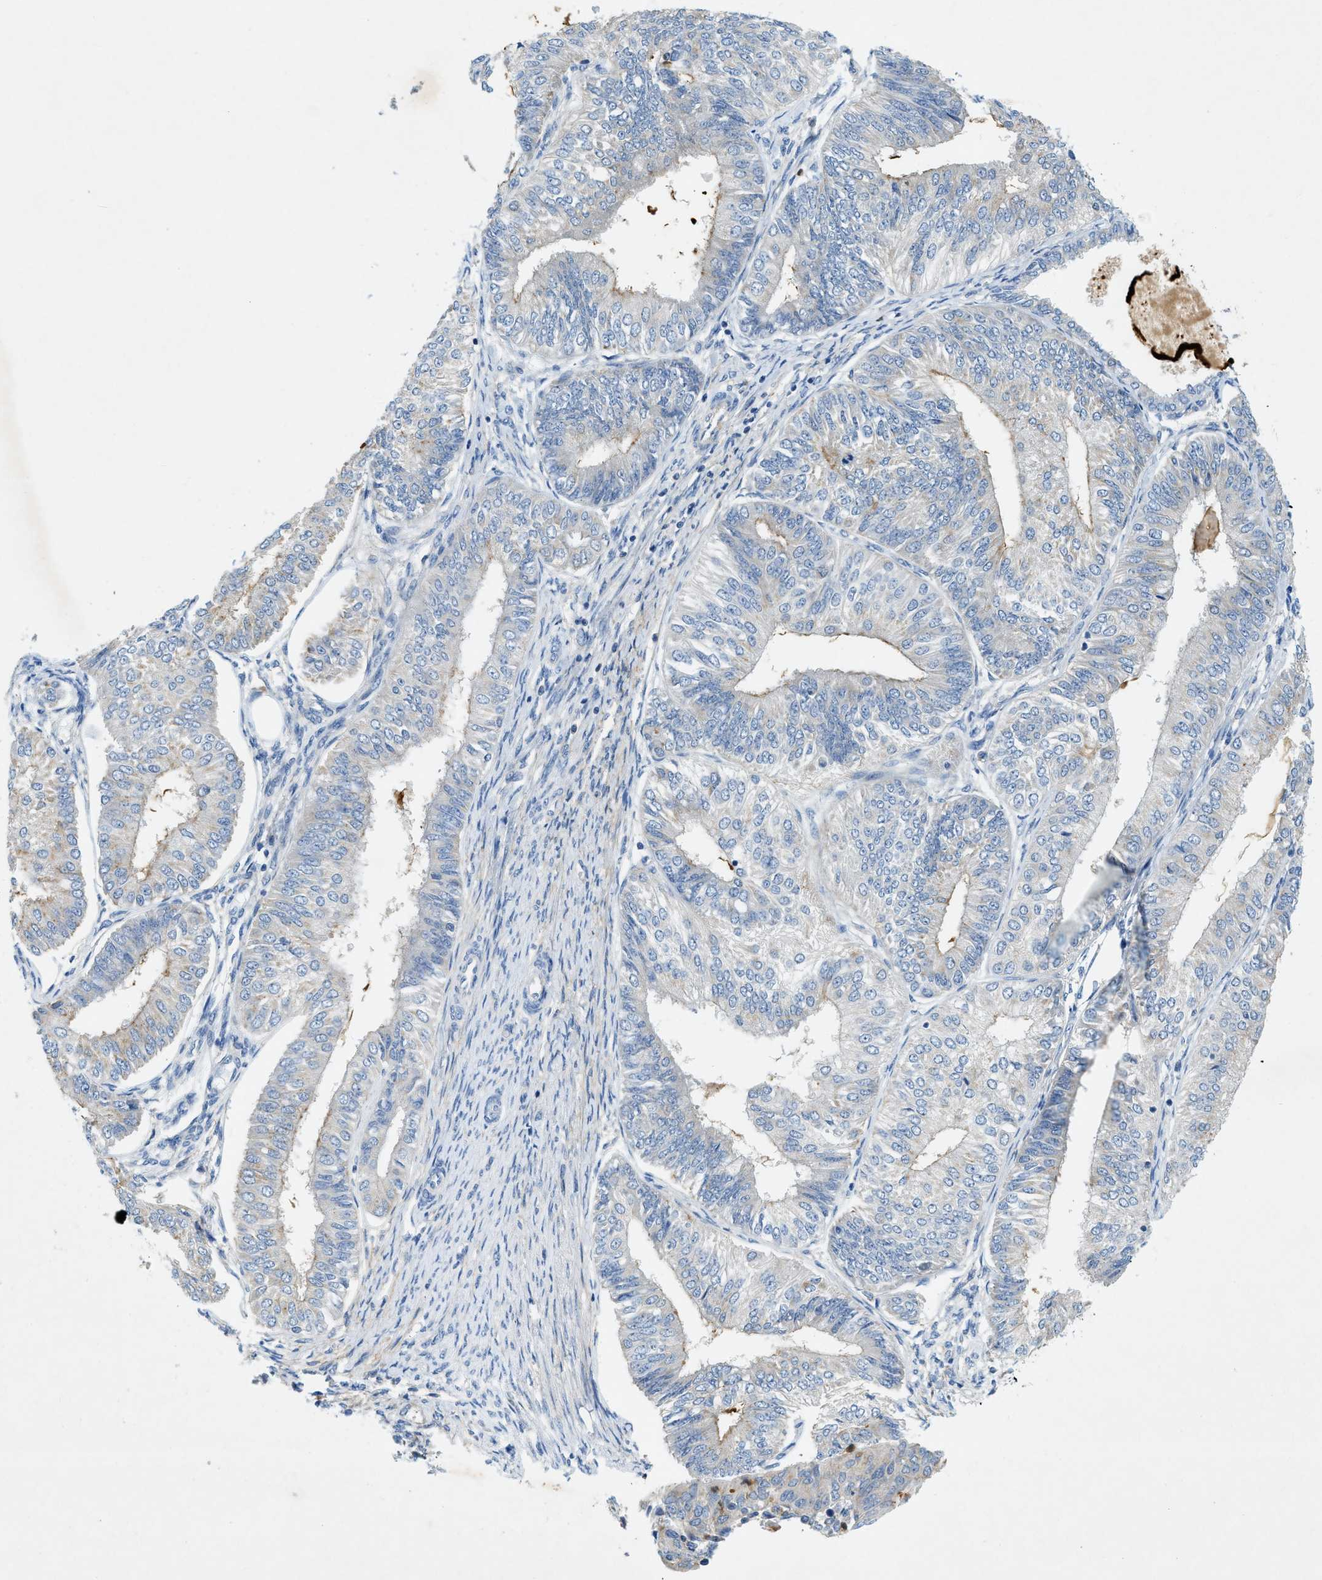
{"staining": {"intensity": "weak", "quantity": "<25%", "location": "cytoplasmic/membranous"}, "tissue": "endometrial cancer", "cell_type": "Tumor cells", "image_type": "cancer", "snomed": [{"axis": "morphology", "description": "Adenocarcinoma, NOS"}, {"axis": "topography", "description": "Endometrium"}], "caption": "There is no significant positivity in tumor cells of adenocarcinoma (endometrial).", "gene": "ZDHHC13", "patient": {"sex": "female", "age": 58}}